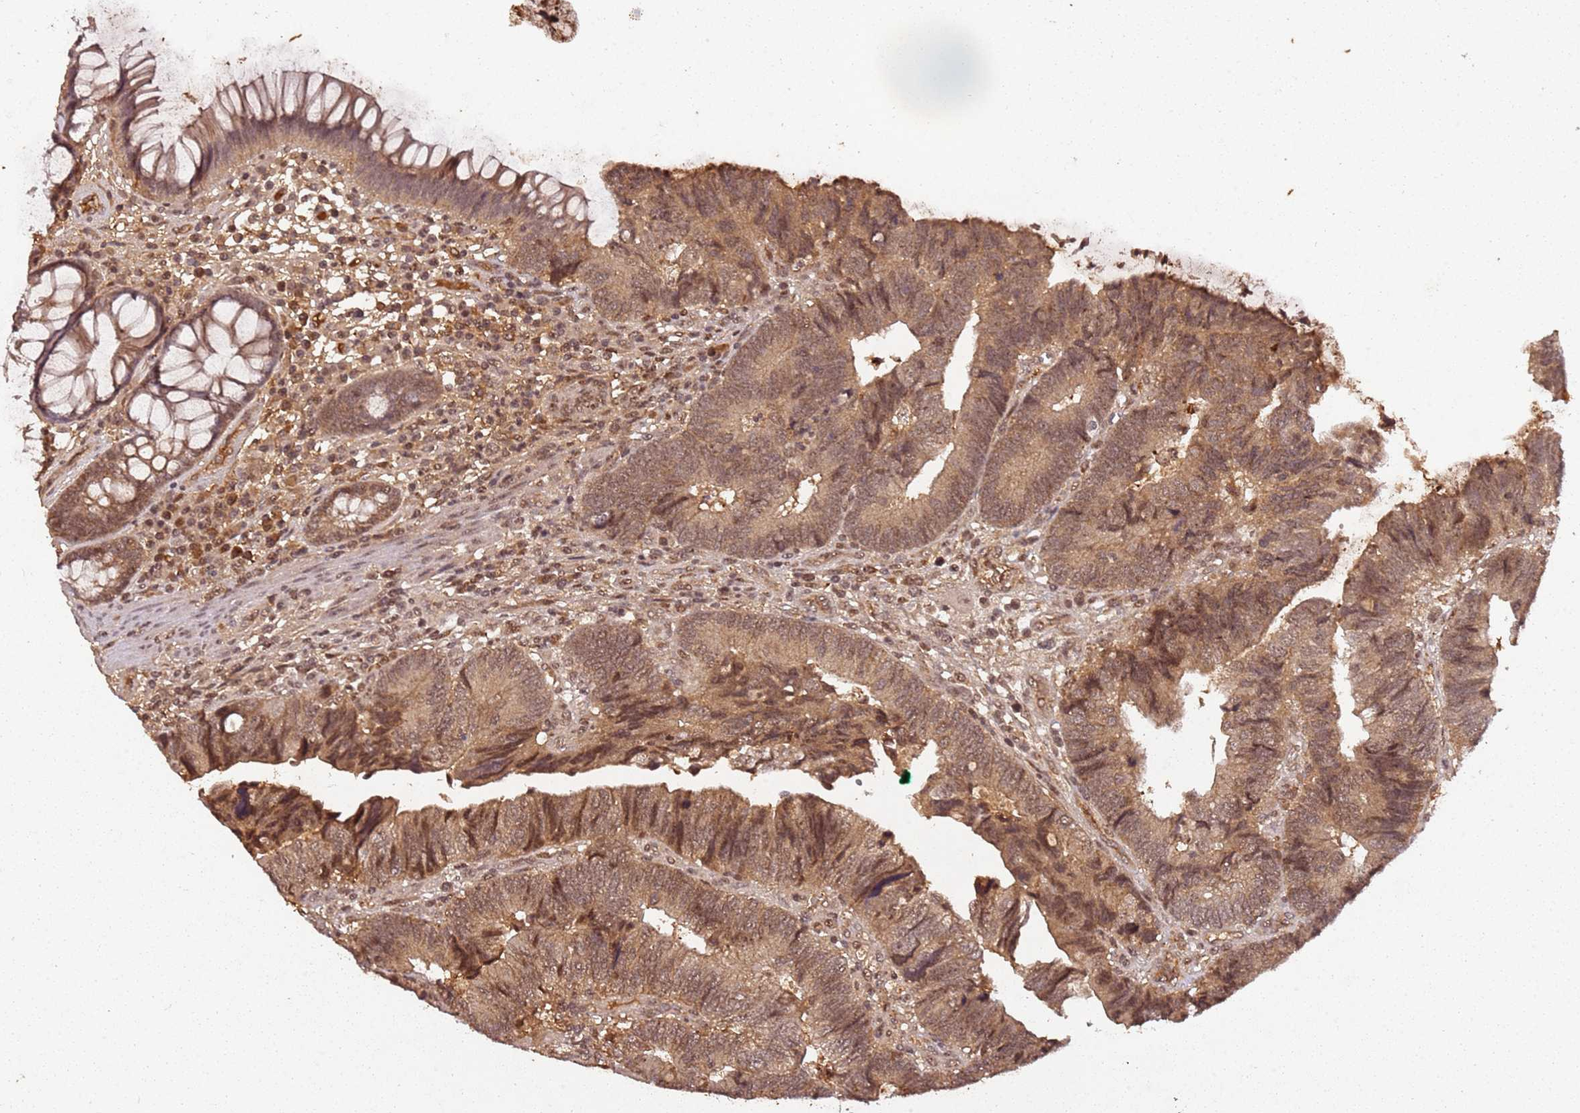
{"staining": {"intensity": "moderate", "quantity": ">75%", "location": "nuclear"}, "tissue": "colorectal cancer", "cell_type": "Tumor cells", "image_type": "cancer", "snomed": [{"axis": "morphology", "description": "Adenocarcinoma, NOS"}, {"axis": "topography", "description": "Colon"}], "caption": "DAB (3,3'-diaminobenzidine) immunohistochemical staining of colorectal cancer (adenocarcinoma) displays moderate nuclear protein staining in about >75% of tumor cells. The protein of interest is stained brown, and the nuclei are stained in blue (DAB IHC with brightfield microscopy, high magnification).", "gene": "COL1A2", "patient": {"sex": "female", "age": 67}}